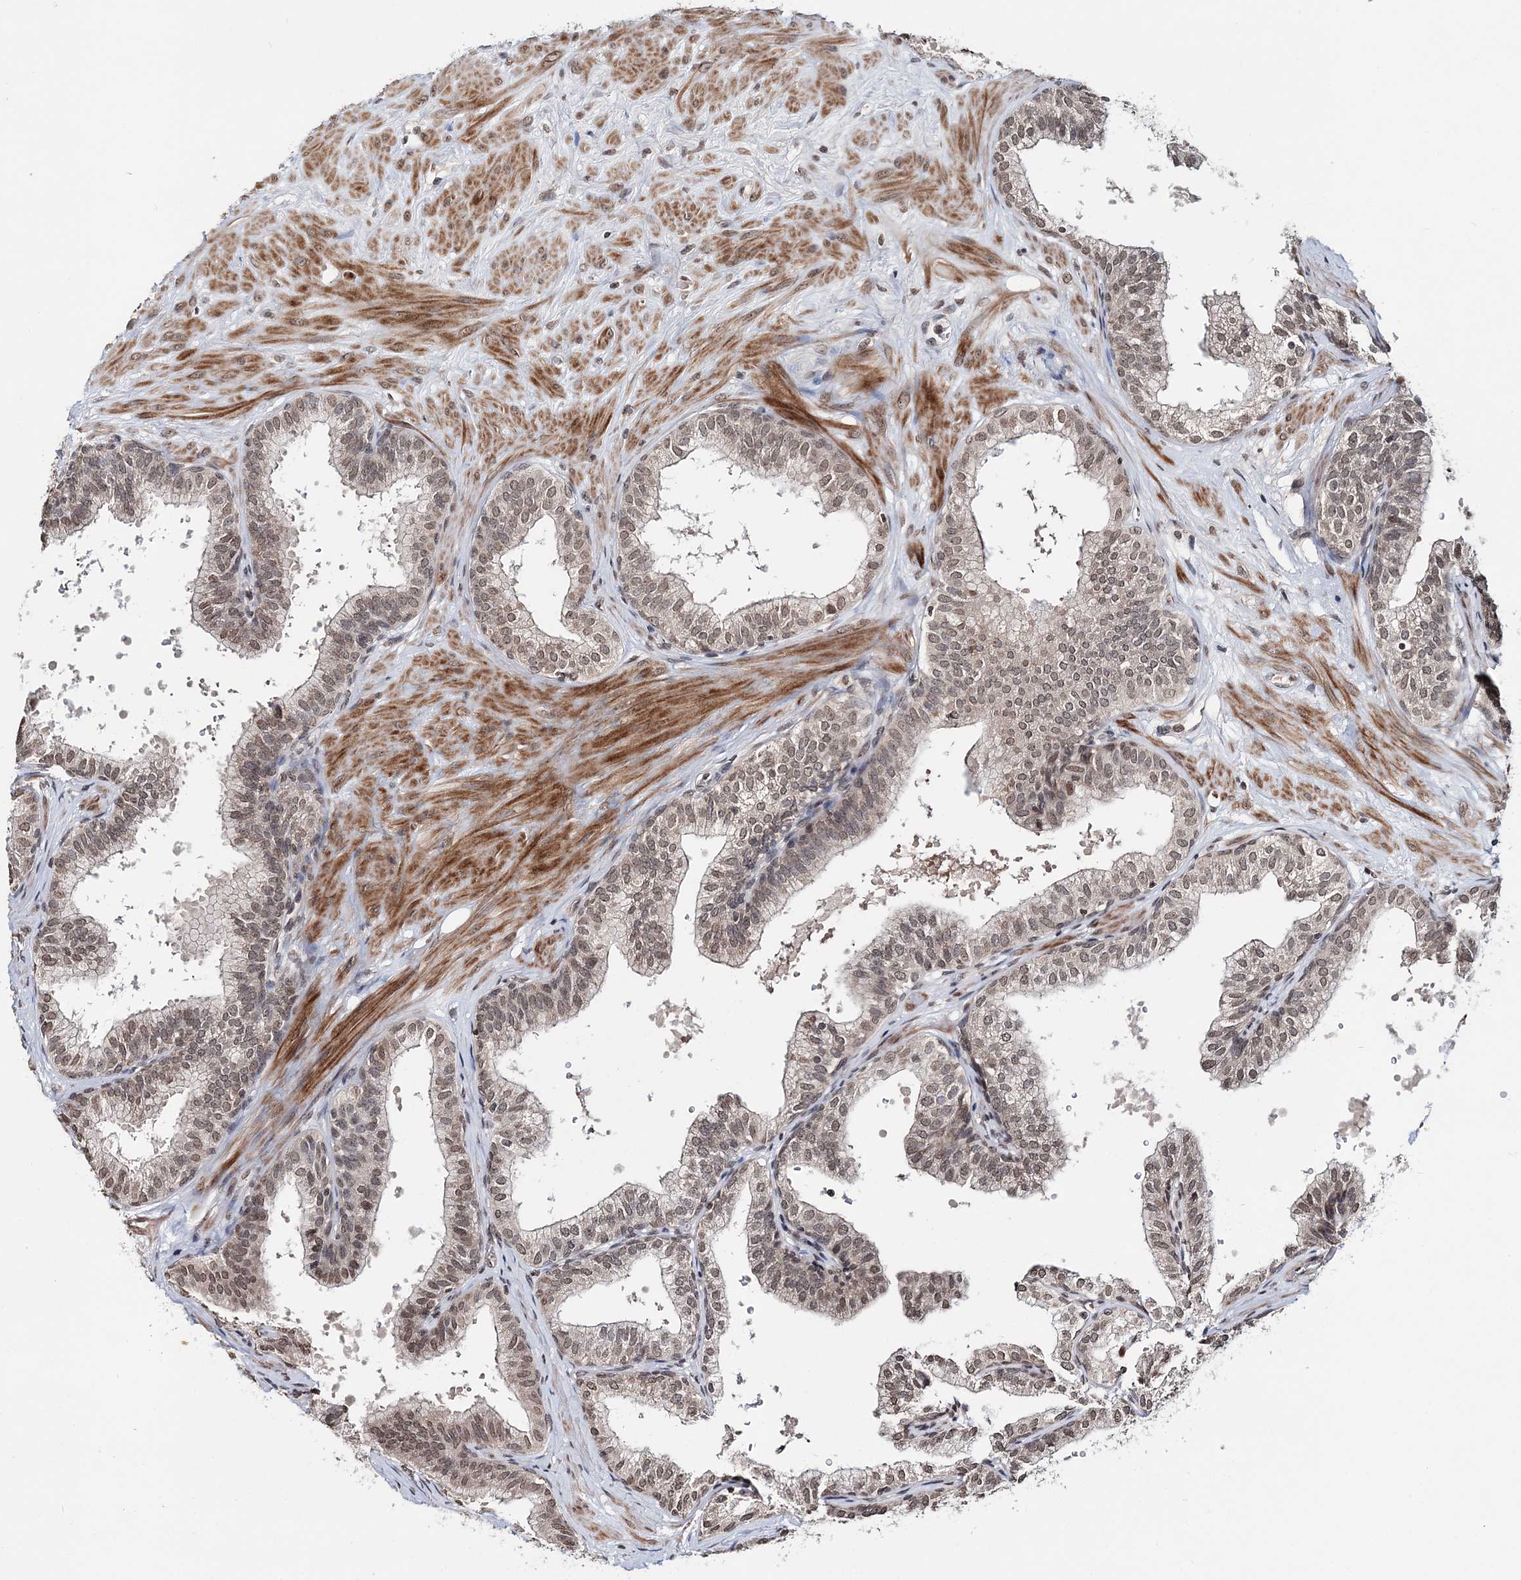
{"staining": {"intensity": "moderate", "quantity": ">75%", "location": "nuclear"}, "tissue": "prostate", "cell_type": "Glandular cells", "image_type": "normal", "snomed": [{"axis": "morphology", "description": "Normal tissue, NOS"}, {"axis": "topography", "description": "Prostate"}], "caption": "An image showing moderate nuclear positivity in approximately >75% of glandular cells in benign prostate, as visualized by brown immunohistochemical staining.", "gene": "SOWAHB", "patient": {"sex": "male", "age": 60}}